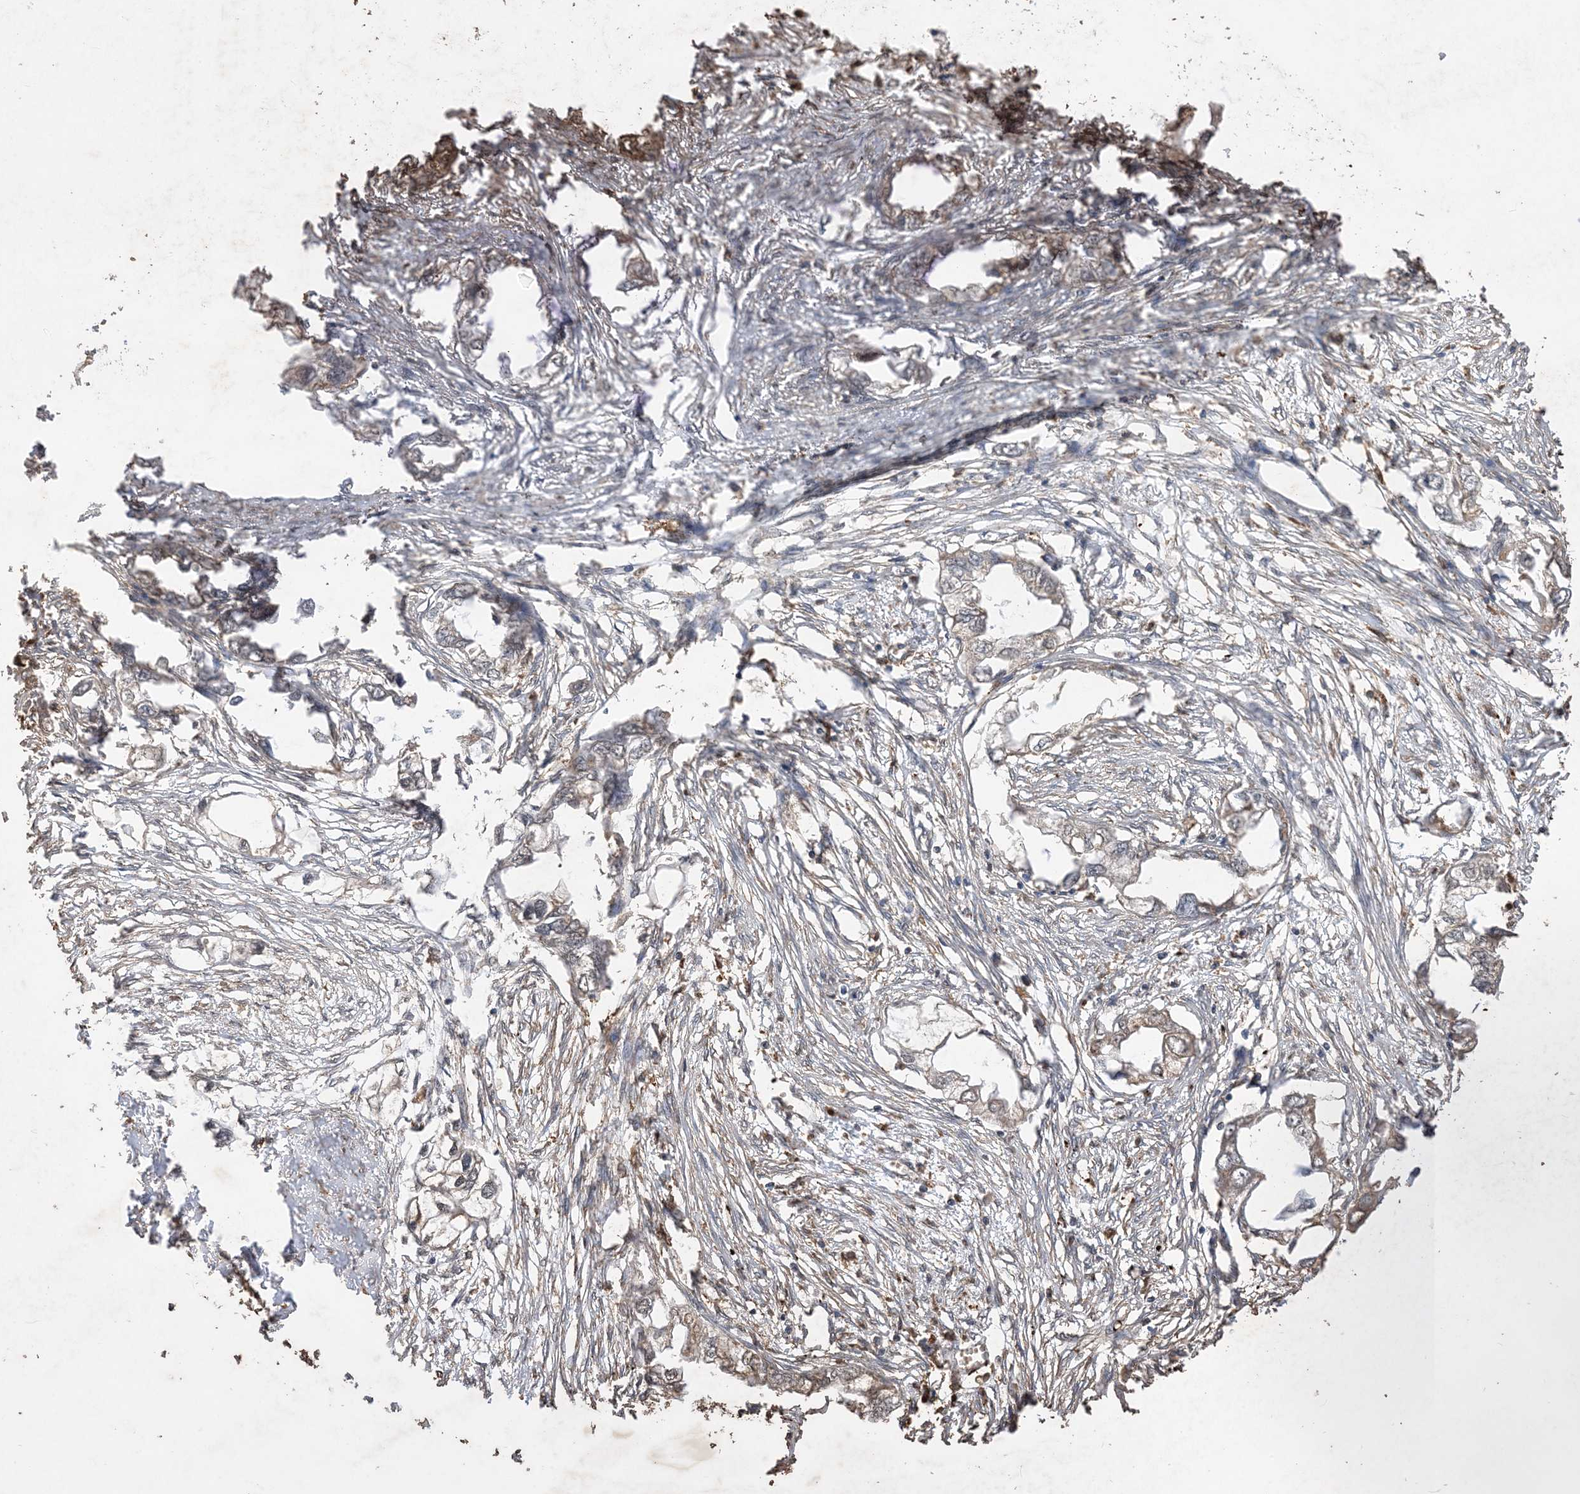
{"staining": {"intensity": "negative", "quantity": "none", "location": "none"}, "tissue": "endometrial cancer", "cell_type": "Tumor cells", "image_type": "cancer", "snomed": [{"axis": "morphology", "description": "Adenocarcinoma, NOS"}, {"axis": "morphology", "description": "Adenocarcinoma, metastatic, NOS"}, {"axis": "topography", "description": "Adipose tissue"}, {"axis": "topography", "description": "Endometrium"}], "caption": "Immunohistochemistry (IHC) histopathology image of neoplastic tissue: human metastatic adenocarcinoma (endometrial) stained with DAB reveals no significant protein staining in tumor cells.", "gene": "HPS4", "patient": {"sex": "female", "age": 67}}